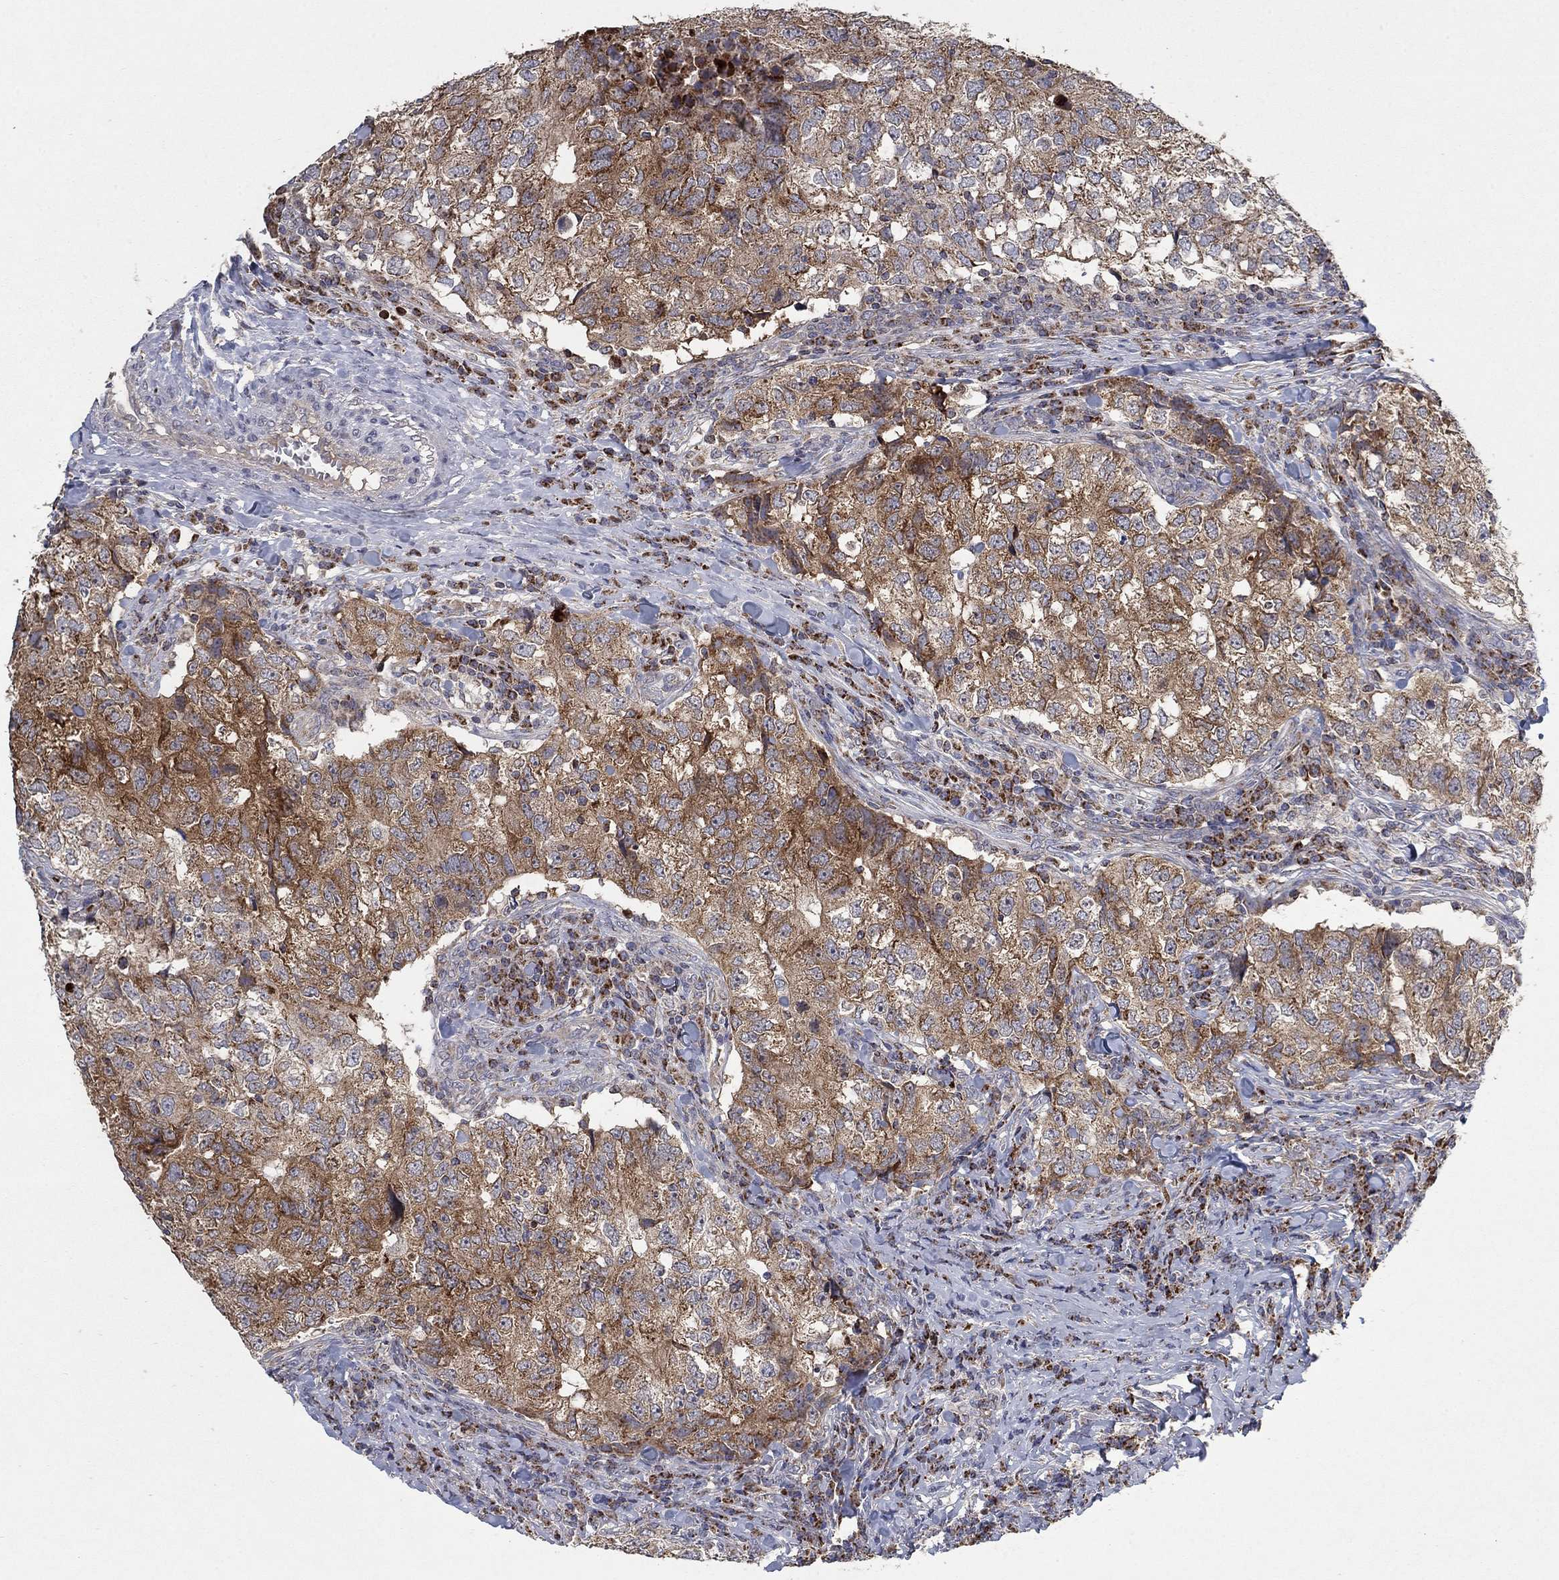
{"staining": {"intensity": "moderate", "quantity": ">75%", "location": "cytoplasmic/membranous"}, "tissue": "breast cancer", "cell_type": "Tumor cells", "image_type": "cancer", "snomed": [{"axis": "morphology", "description": "Duct carcinoma"}, {"axis": "topography", "description": "Breast"}], "caption": "Tumor cells demonstrate medium levels of moderate cytoplasmic/membranous staining in about >75% of cells in human intraductal carcinoma (breast). The staining was performed using DAB (3,3'-diaminobenzidine) to visualize the protein expression in brown, while the nuclei were stained in blue with hematoxylin (Magnification: 20x).", "gene": "GPSM1", "patient": {"sex": "female", "age": 30}}